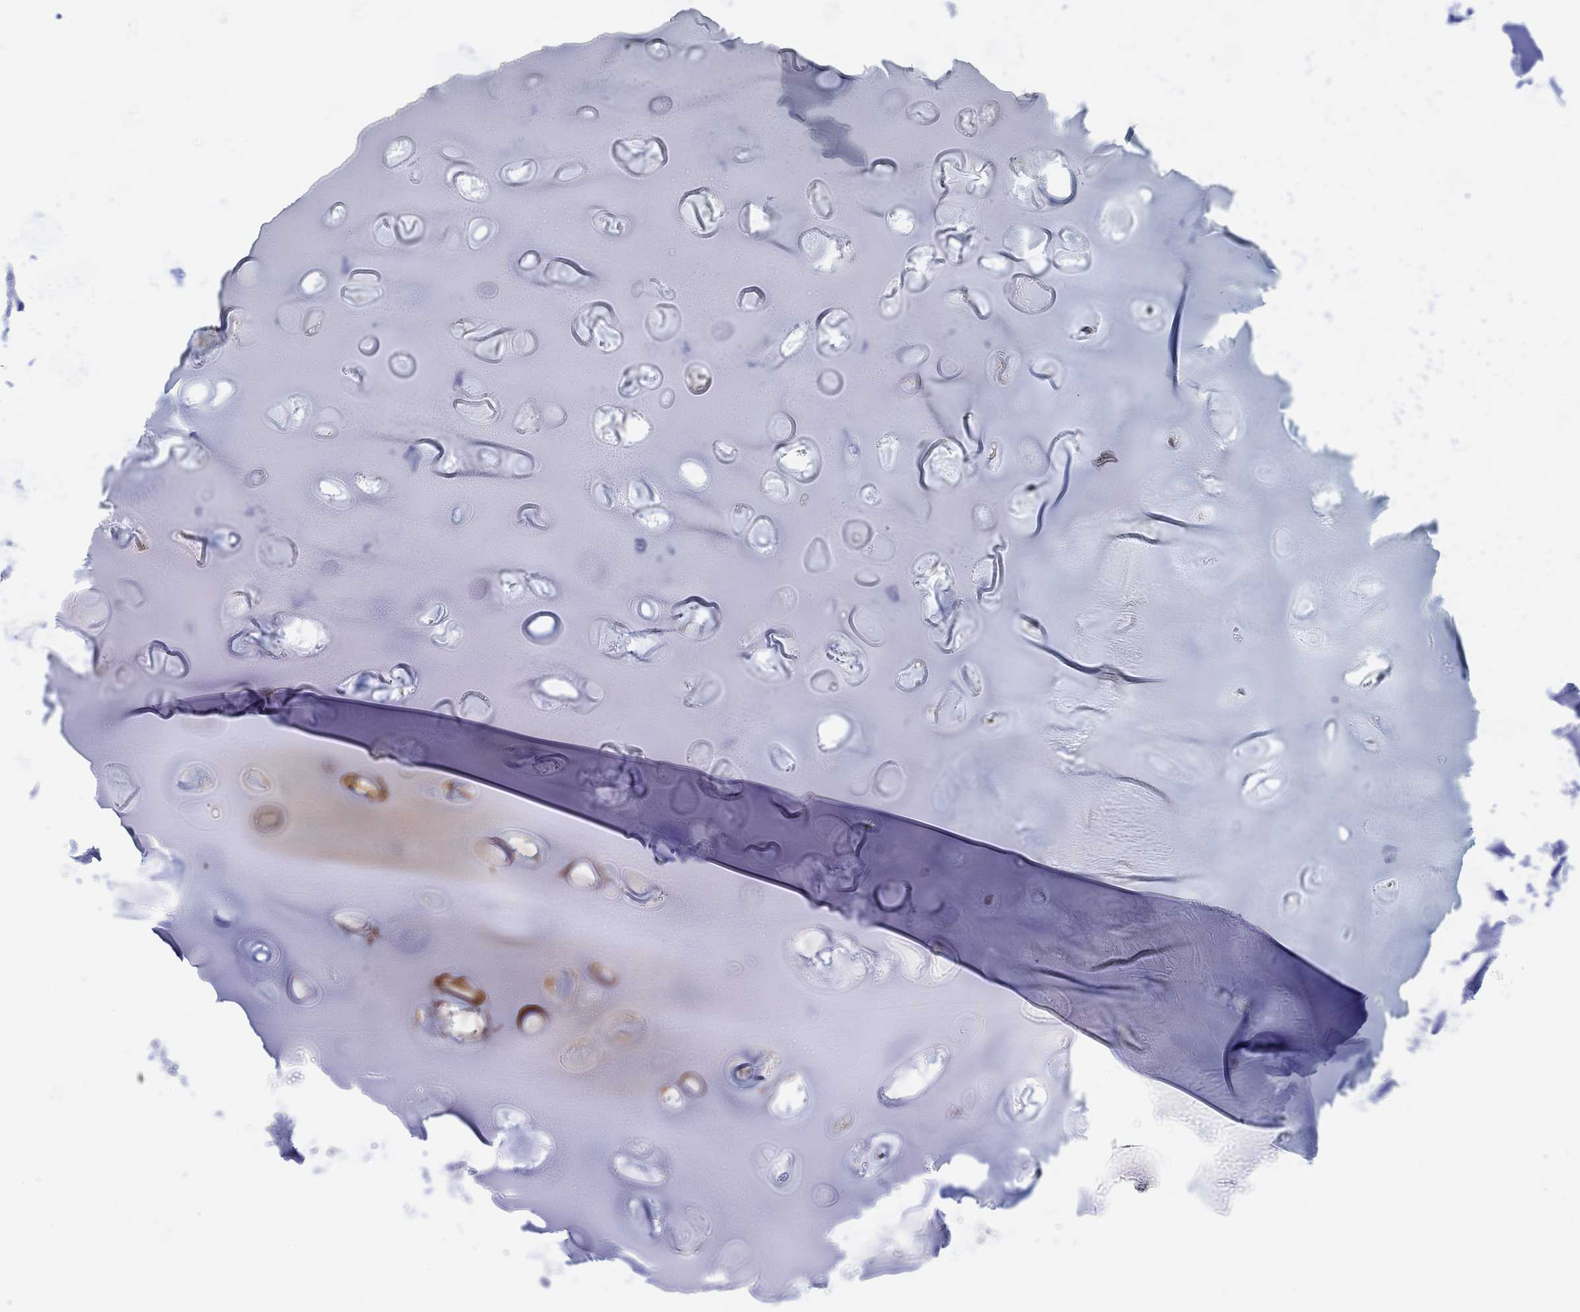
{"staining": {"intensity": "negative", "quantity": "none", "location": "none"}, "tissue": "adipose tissue", "cell_type": "Adipocytes", "image_type": "normal", "snomed": [{"axis": "morphology", "description": "Normal tissue, NOS"}, {"axis": "morphology", "description": "Squamous cell carcinoma, NOS"}, {"axis": "topography", "description": "Cartilage tissue"}, {"axis": "topography", "description": "Lung"}], "caption": "DAB immunohistochemical staining of unremarkable human adipose tissue demonstrates no significant staining in adipocytes. (Brightfield microscopy of DAB (3,3'-diaminobenzidine) immunohistochemistry at high magnification).", "gene": "MCUR1", "patient": {"sex": "male", "age": 66}}